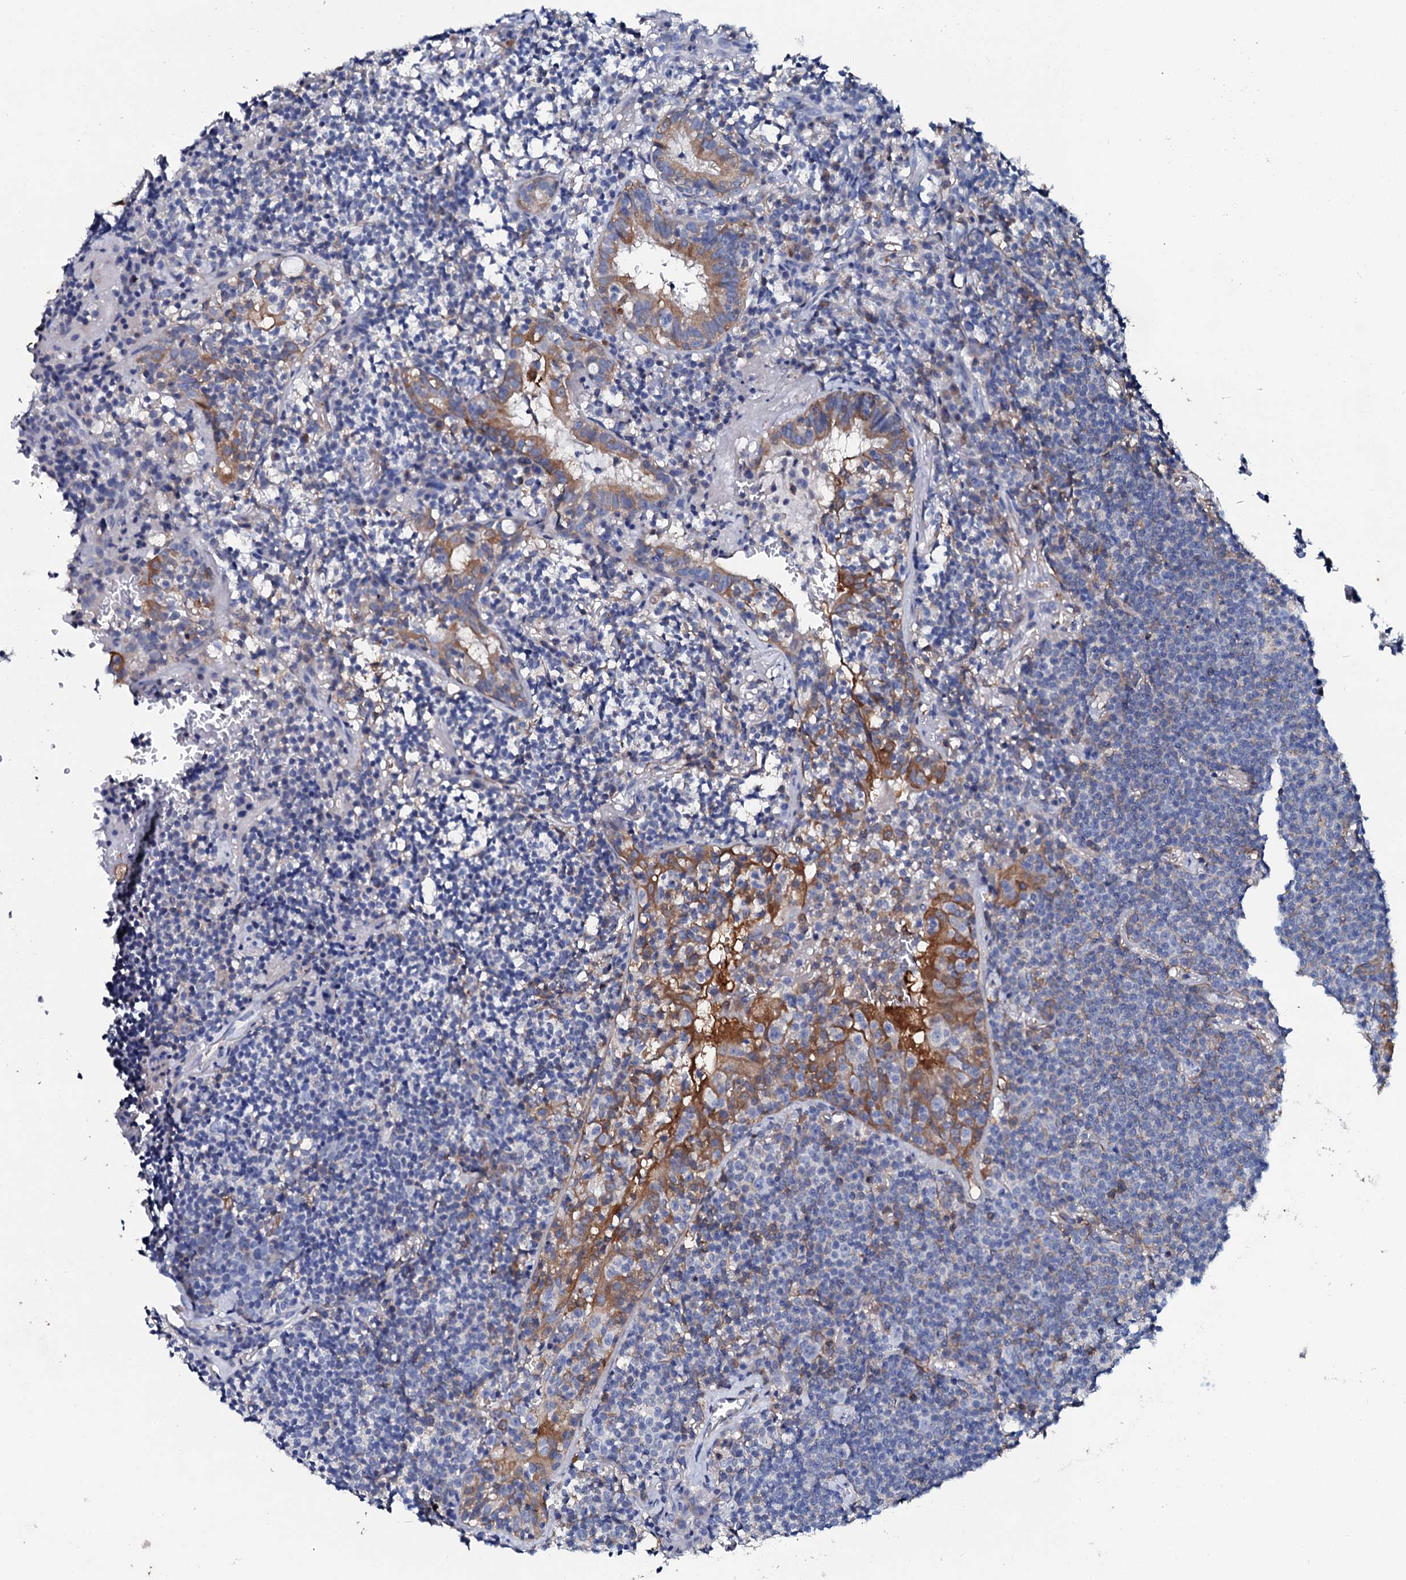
{"staining": {"intensity": "negative", "quantity": "none", "location": "none"}, "tissue": "lymphoma", "cell_type": "Tumor cells", "image_type": "cancer", "snomed": [{"axis": "morphology", "description": "Malignant lymphoma, non-Hodgkin's type, Low grade"}, {"axis": "topography", "description": "Lung"}], "caption": "Malignant lymphoma, non-Hodgkin's type (low-grade) was stained to show a protein in brown. There is no significant positivity in tumor cells.", "gene": "GLB1L3", "patient": {"sex": "female", "age": 71}}